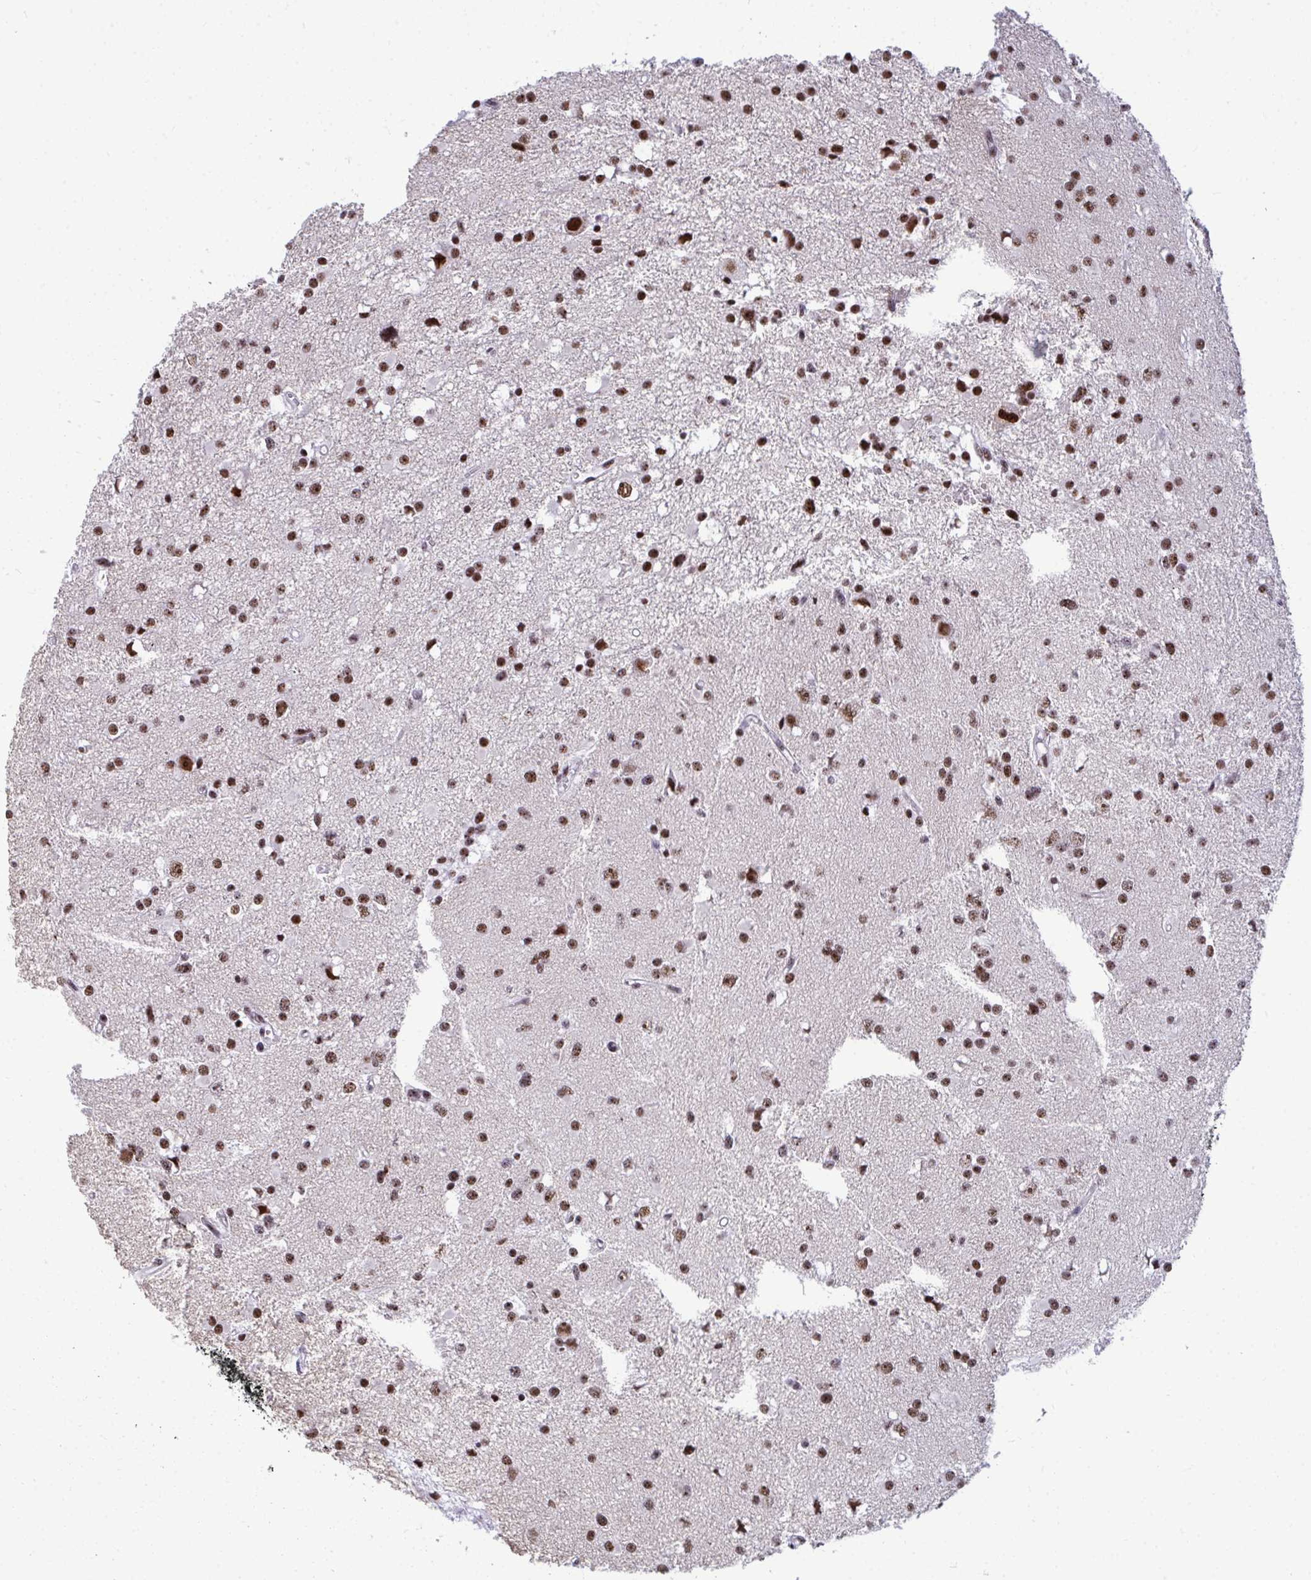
{"staining": {"intensity": "moderate", "quantity": ">75%", "location": "nuclear"}, "tissue": "glioma", "cell_type": "Tumor cells", "image_type": "cancer", "snomed": [{"axis": "morphology", "description": "Glioma, malignant, High grade"}, {"axis": "topography", "description": "Brain"}], "caption": "Immunohistochemical staining of human malignant glioma (high-grade) demonstrates moderate nuclear protein positivity in about >75% of tumor cells. (DAB IHC, brown staining for protein, blue staining for nuclei).", "gene": "PELP1", "patient": {"sex": "male", "age": 54}}